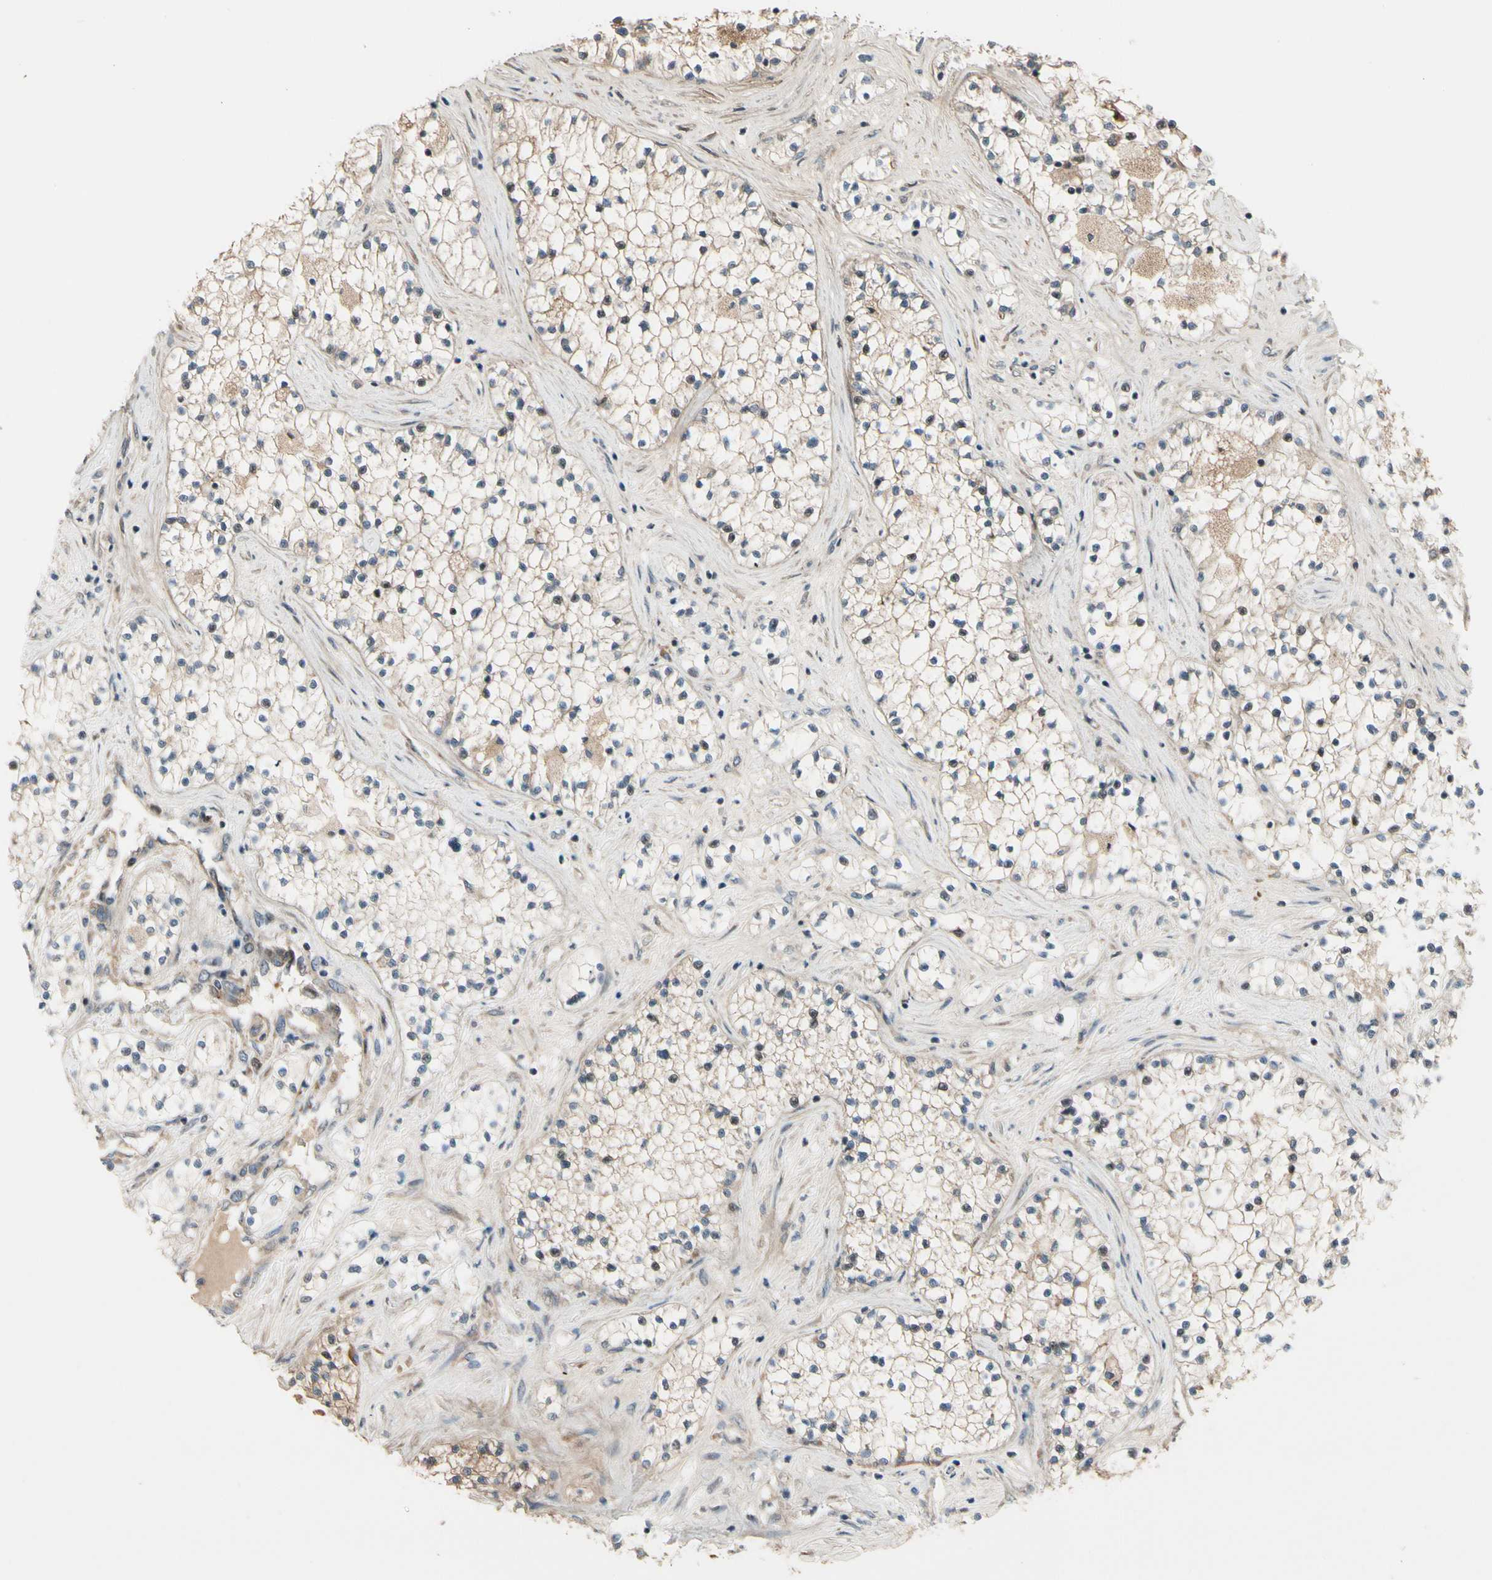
{"staining": {"intensity": "weak", "quantity": "<25%", "location": "cytoplasmic/membranous"}, "tissue": "renal cancer", "cell_type": "Tumor cells", "image_type": "cancer", "snomed": [{"axis": "morphology", "description": "Adenocarcinoma, NOS"}, {"axis": "topography", "description": "Kidney"}], "caption": "This image is of renal cancer stained with immunohistochemistry (IHC) to label a protein in brown with the nuclei are counter-stained blue. There is no expression in tumor cells.", "gene": "SNX29", "patient": {"sex": "male", "age": 68}}